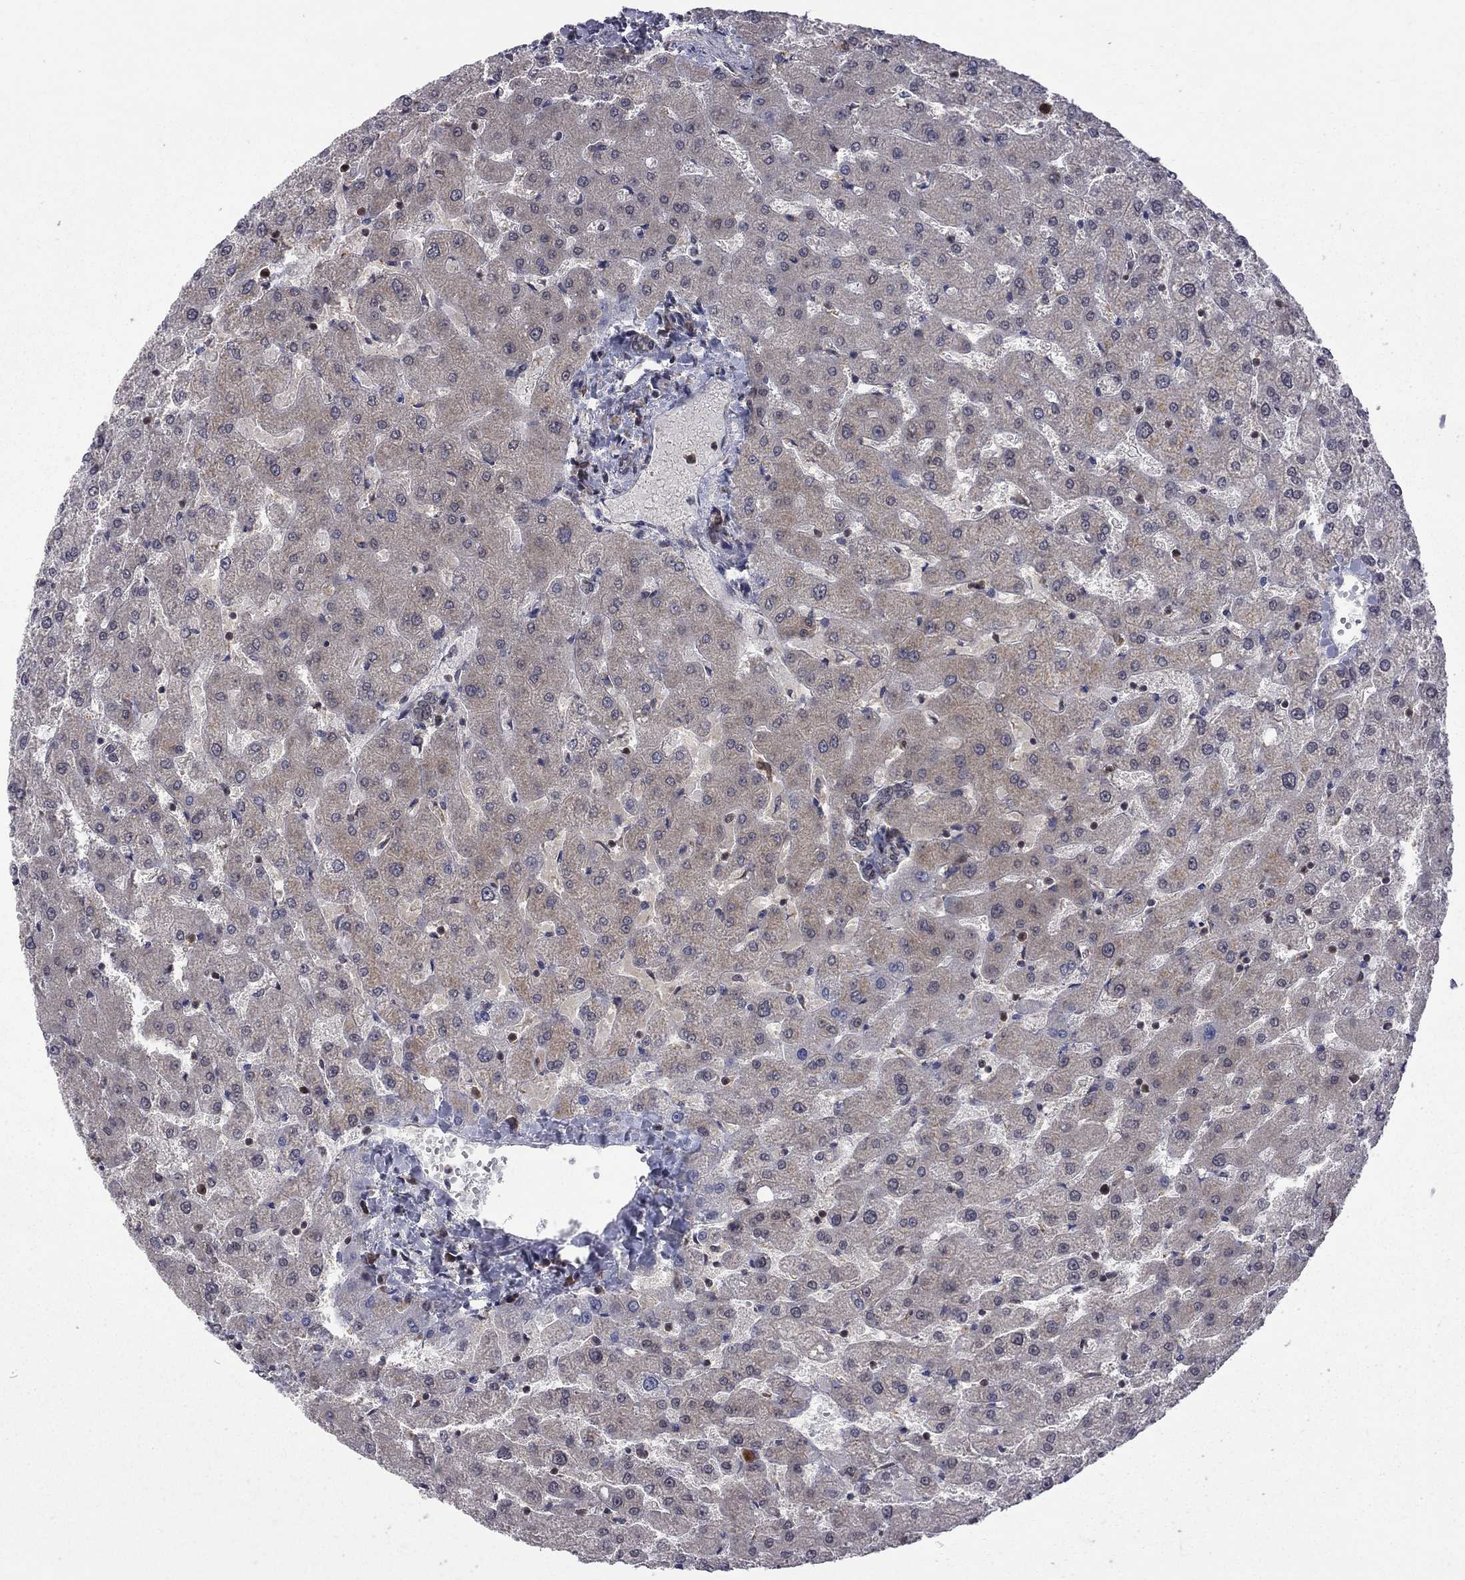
{"staining": {"intensity": "negative", "quantity": "none", "location": "none"}, "tissue": "liver", "cell_type": "Cholangiocytes", "image_type": "normal", "snomed": [{"axis": "morphology", "description": "Normal tissue, NOS"}, {"axis": "topography", "description": "Liver"}], "caption": "DAB immunohistochemical staining of unremarkable human liver shows no significant expression in cholangiocytes.", "gene": "NAA50", "patient": {"sex": "female", "age": 50}}